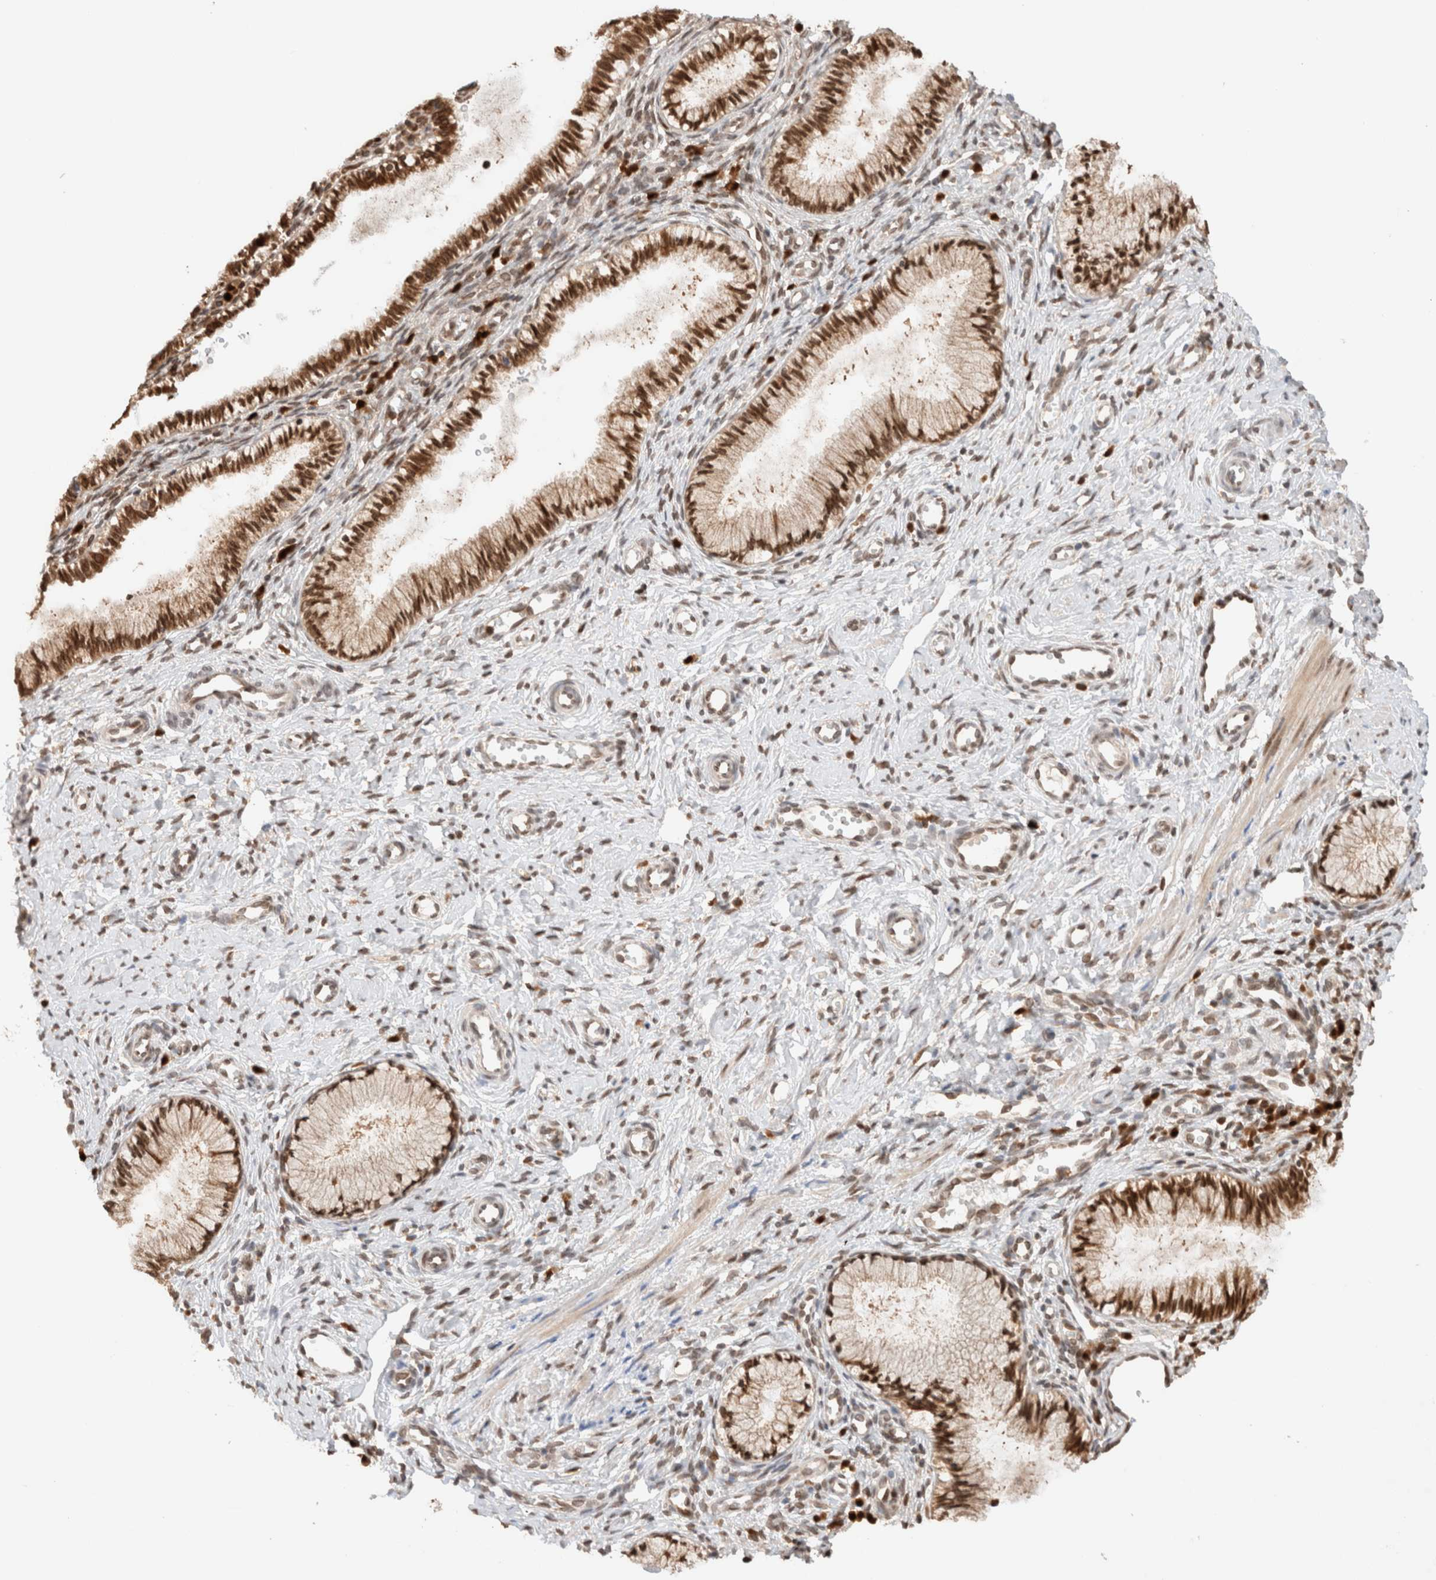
{"staining": {"intensity": "strong", "quantity": ">75%", "location": "nuclear"}, "tissue": "cervix", "cell_type": "Glandular cells", "image_type": "normal", "snomed": [{"axis": "morphology", "description": "Normal tissue, NOS"}, {"axis": "topography", "description": "Cervix"}], "caption": "This image demonstrates benign cervix stained with immunohistochemistry (IHC) to label a protein in brown. The nuclear of glandular cells show strong positivity for the protein. Nuclei are counter-stained blue.", "gene": "TPR", "patient": {"sex": "female", "age": 27}}